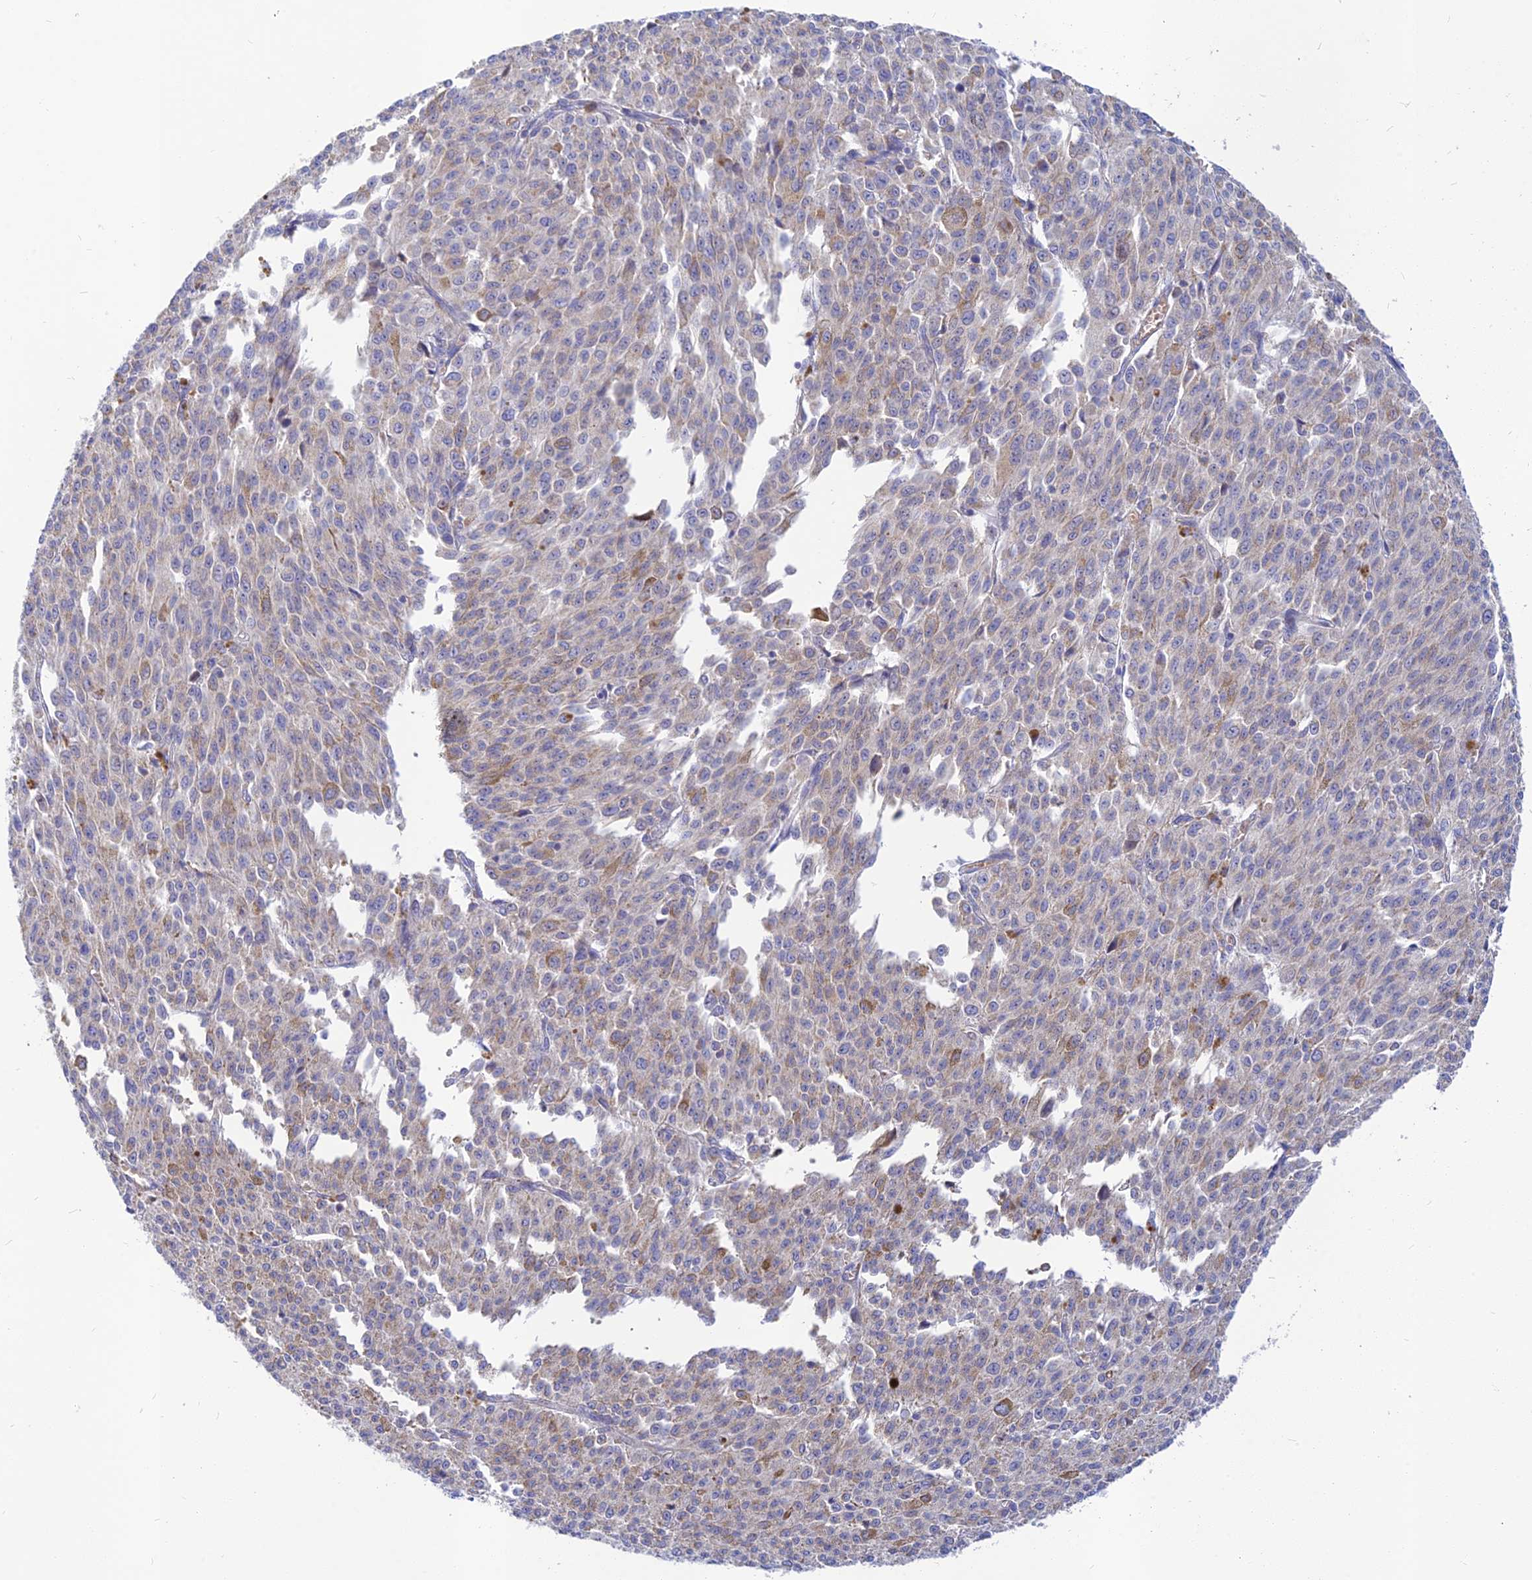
{"staining": {"intensity": "negative", "quantity": "none", "location": "none"}, "tissue": "melanoma", "cell_type": "Tumor cells", "image_type": "cancer", "snomed": [{"axis": "morphology", "description": "Malignant melanoma, NOS"}, {"axis": "topography", "description": "Skin"}], "caption": "Image shows no significant protein positivity in tumor cells of melanoma. Nuclei are stained in blue.", "gene": "CACNA1B", "patient": {"sex": "female", "age": 52}}